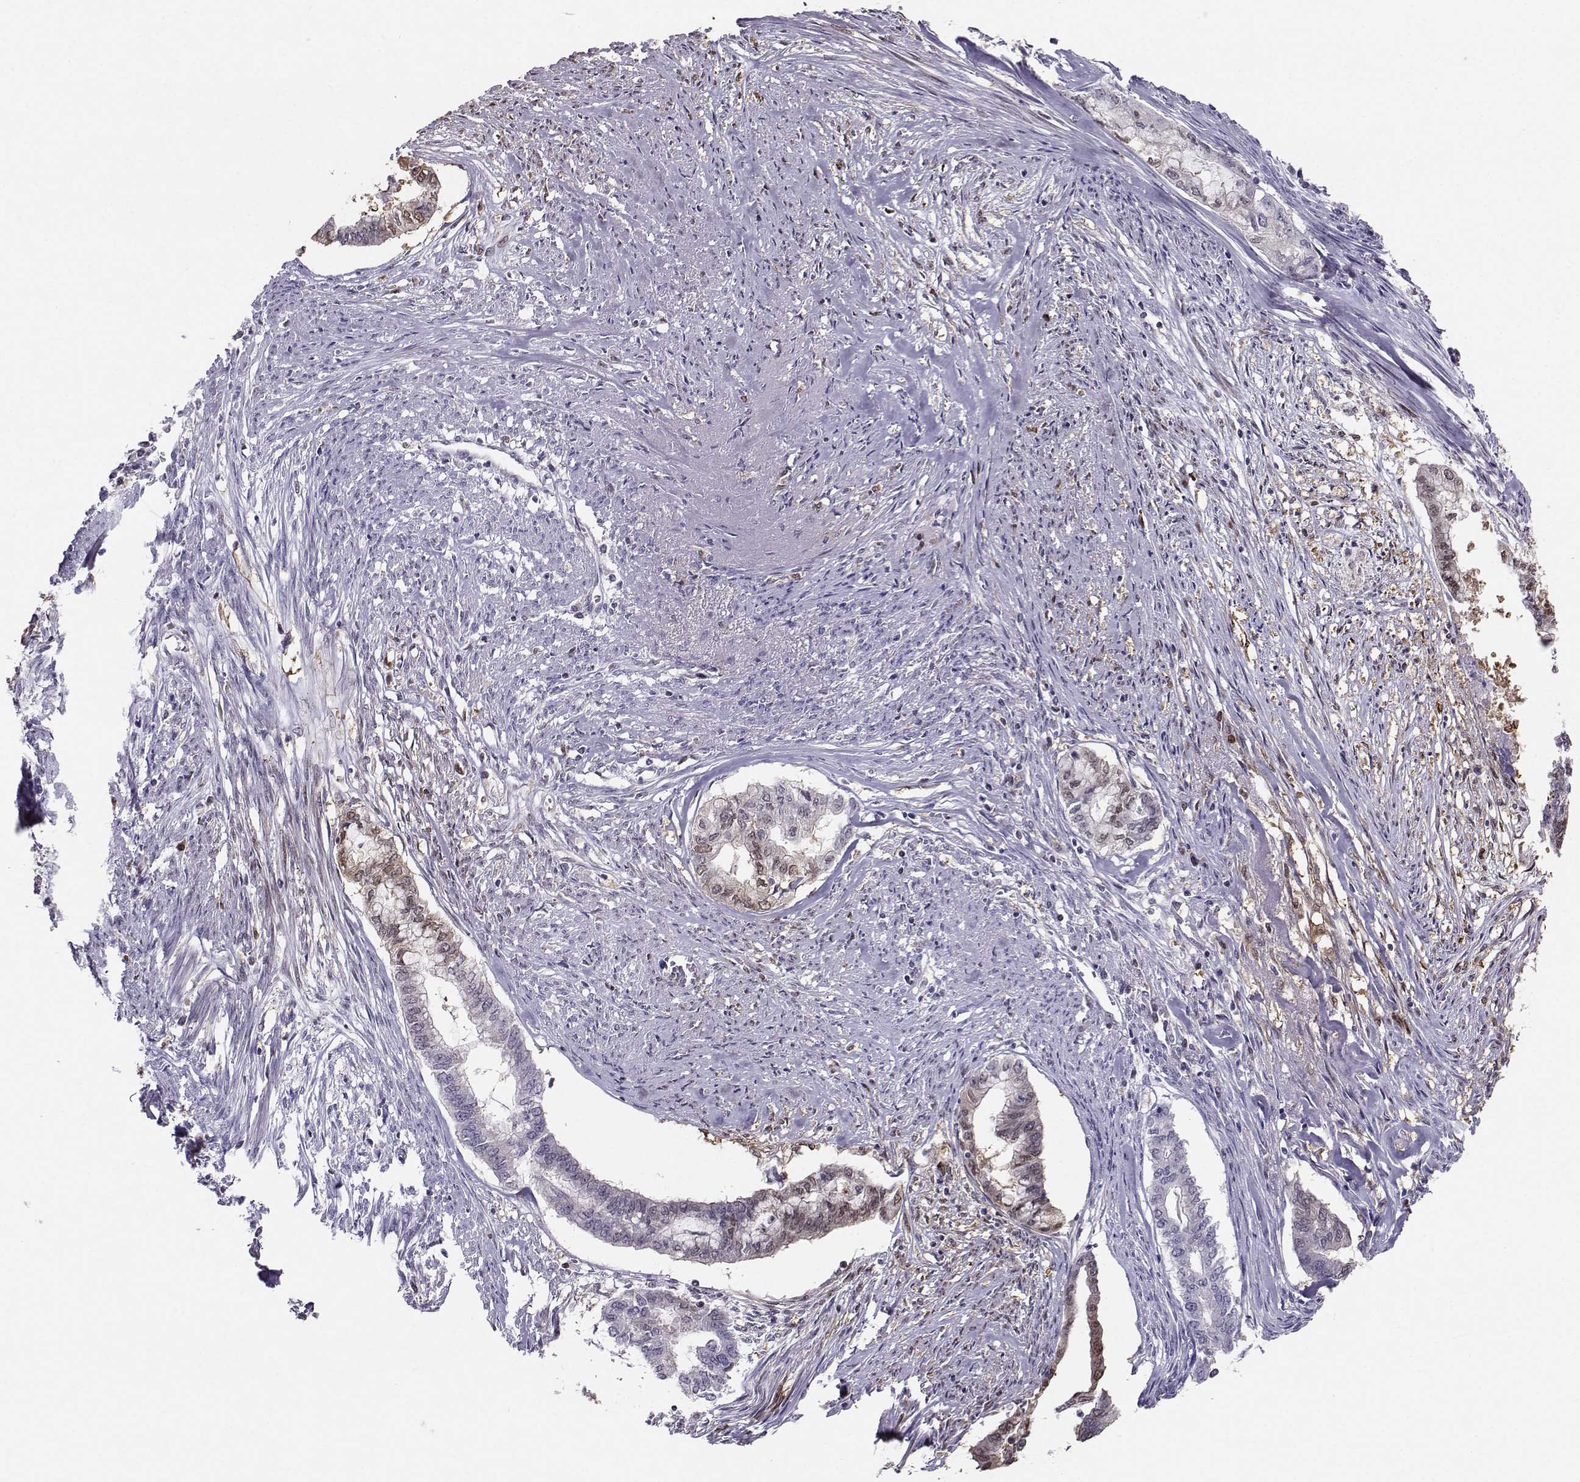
{"staining": {"intensity": "weak", "quantity": "<25%", "location": "cytoplasmic/membranous"}, "tissue": "endometrial cancer", "cell_type": "Tumor cells", "image_type": "cancer", "snomed": [{"axis": "morphology", "description": "Adenocarcinoma, NOS"}, {"axis": "topography", "description": "Endometrium"}], "caption": "Endometrial cancer was stained to show a protein in brown. There is no significant expression in tumor cells.", "gene": "PGK1", "patient": {"sex": "female", "age": 79}}